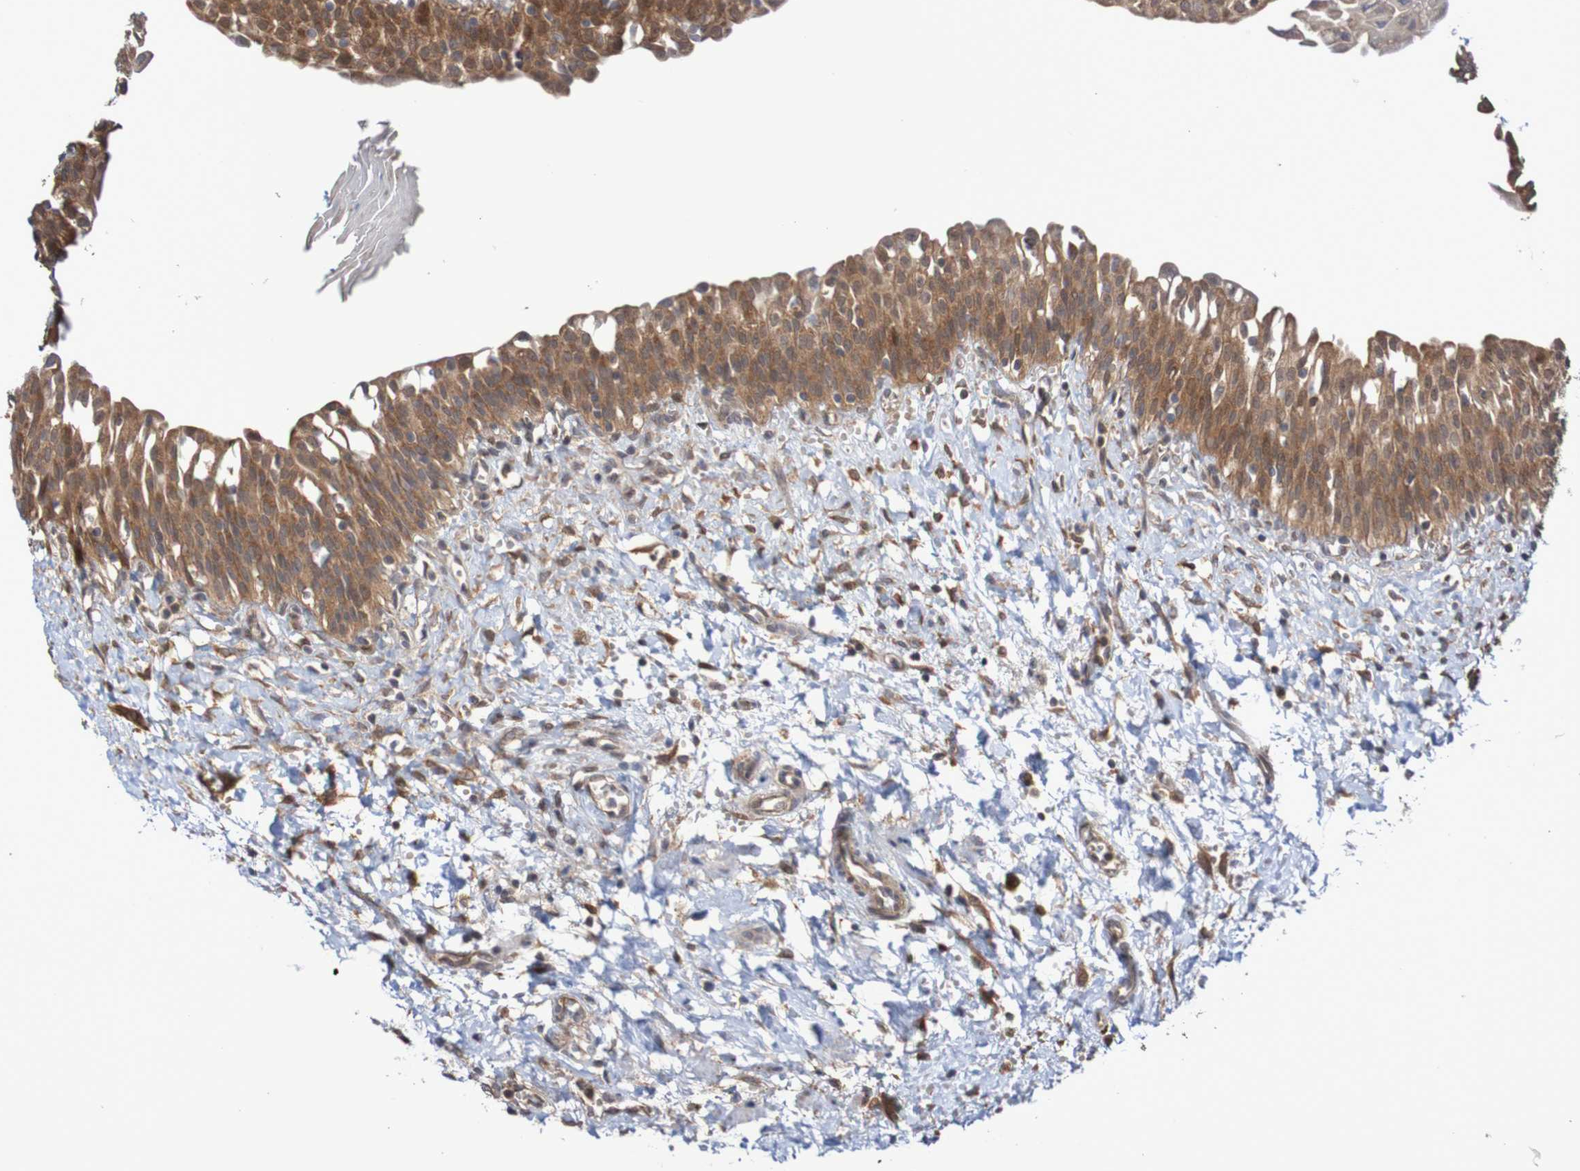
{"staining": {"intensity": "moderate", "quantity": ">75%", "location": "cytoplasmic/membranous"}, "tissue": "urinary bladder", "cell_type": "Urothelial cells", "image_type": "normal", "snomed": [{"axis": "morphology", "description": "Normal tissue, NOS"}, {"axis": "topography", "description": "Urinary bladder"}], "caption": "An immunohistochemistry image of benign tissue is shown. Protein staining in brown highlights moderate cytoplasmic/membranous positivity in urinary bladder within urothelial cells.", "gene": "PHPT1", "patient": {"sex": "male", "age": 55}}